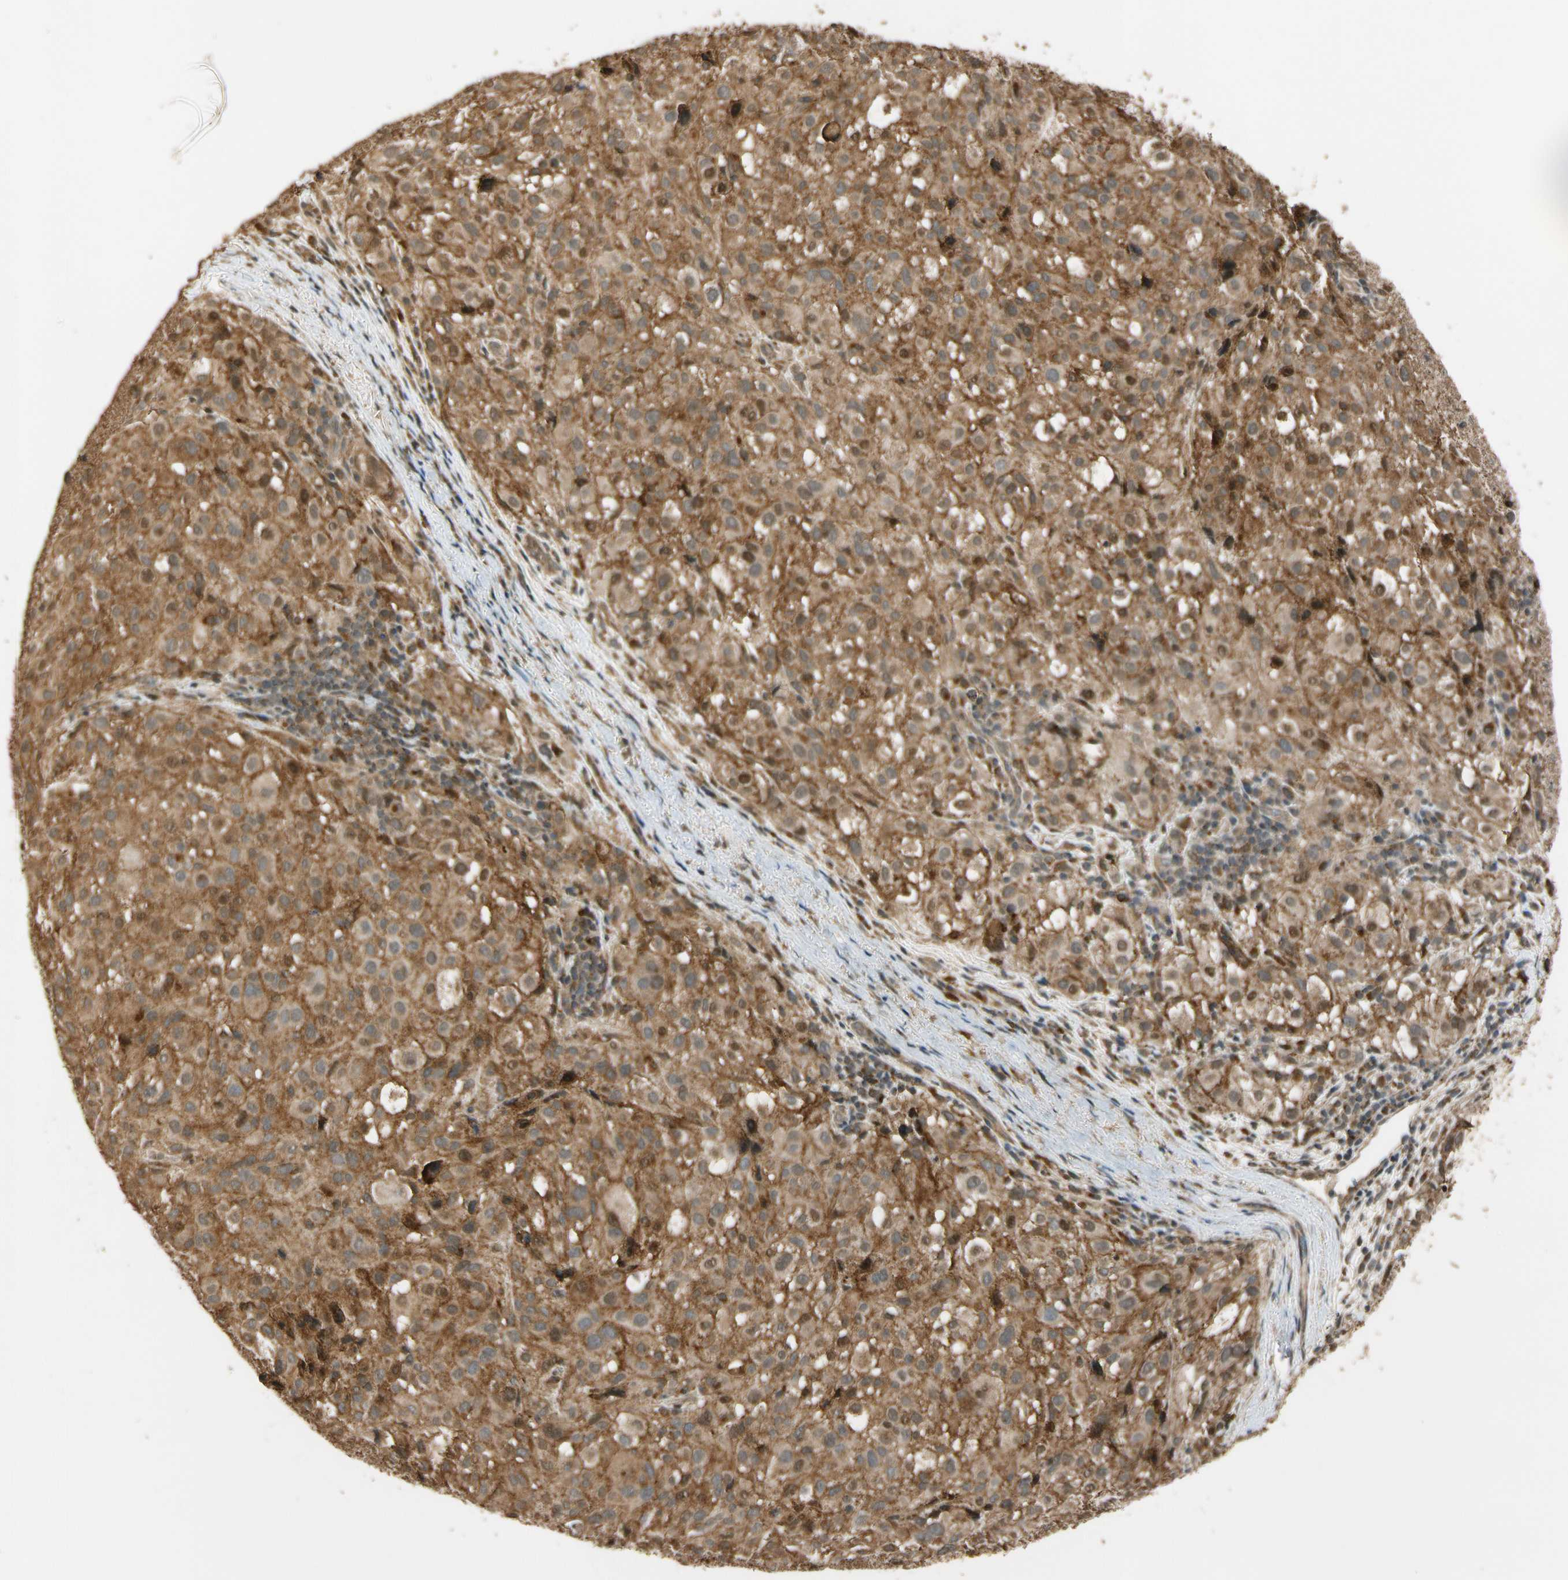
{"staining": {"intensity": "moderate", "quantity": ">75%", "location": "cytoplasmic/membranous"}, "tissue": "melanoma", "cell_type": "Tumor cells", "image_type": "cancer", "snomed": [{"axis": "morphology", "description": "Necrosis, NOS"}, {"axis": "morphology", "description": "Malignant melanoma, NOS"}, {"axis": "topography", "description": "Skin"}], "caption": "Immunohistochemical staining of melanoma shows medium levels of moderate cytoplasmic/membranous protein positivity in approximately >75% of tumor cells.", "gene": "LAMTOR1", "patient": {"sex": "female", "age": 87}}